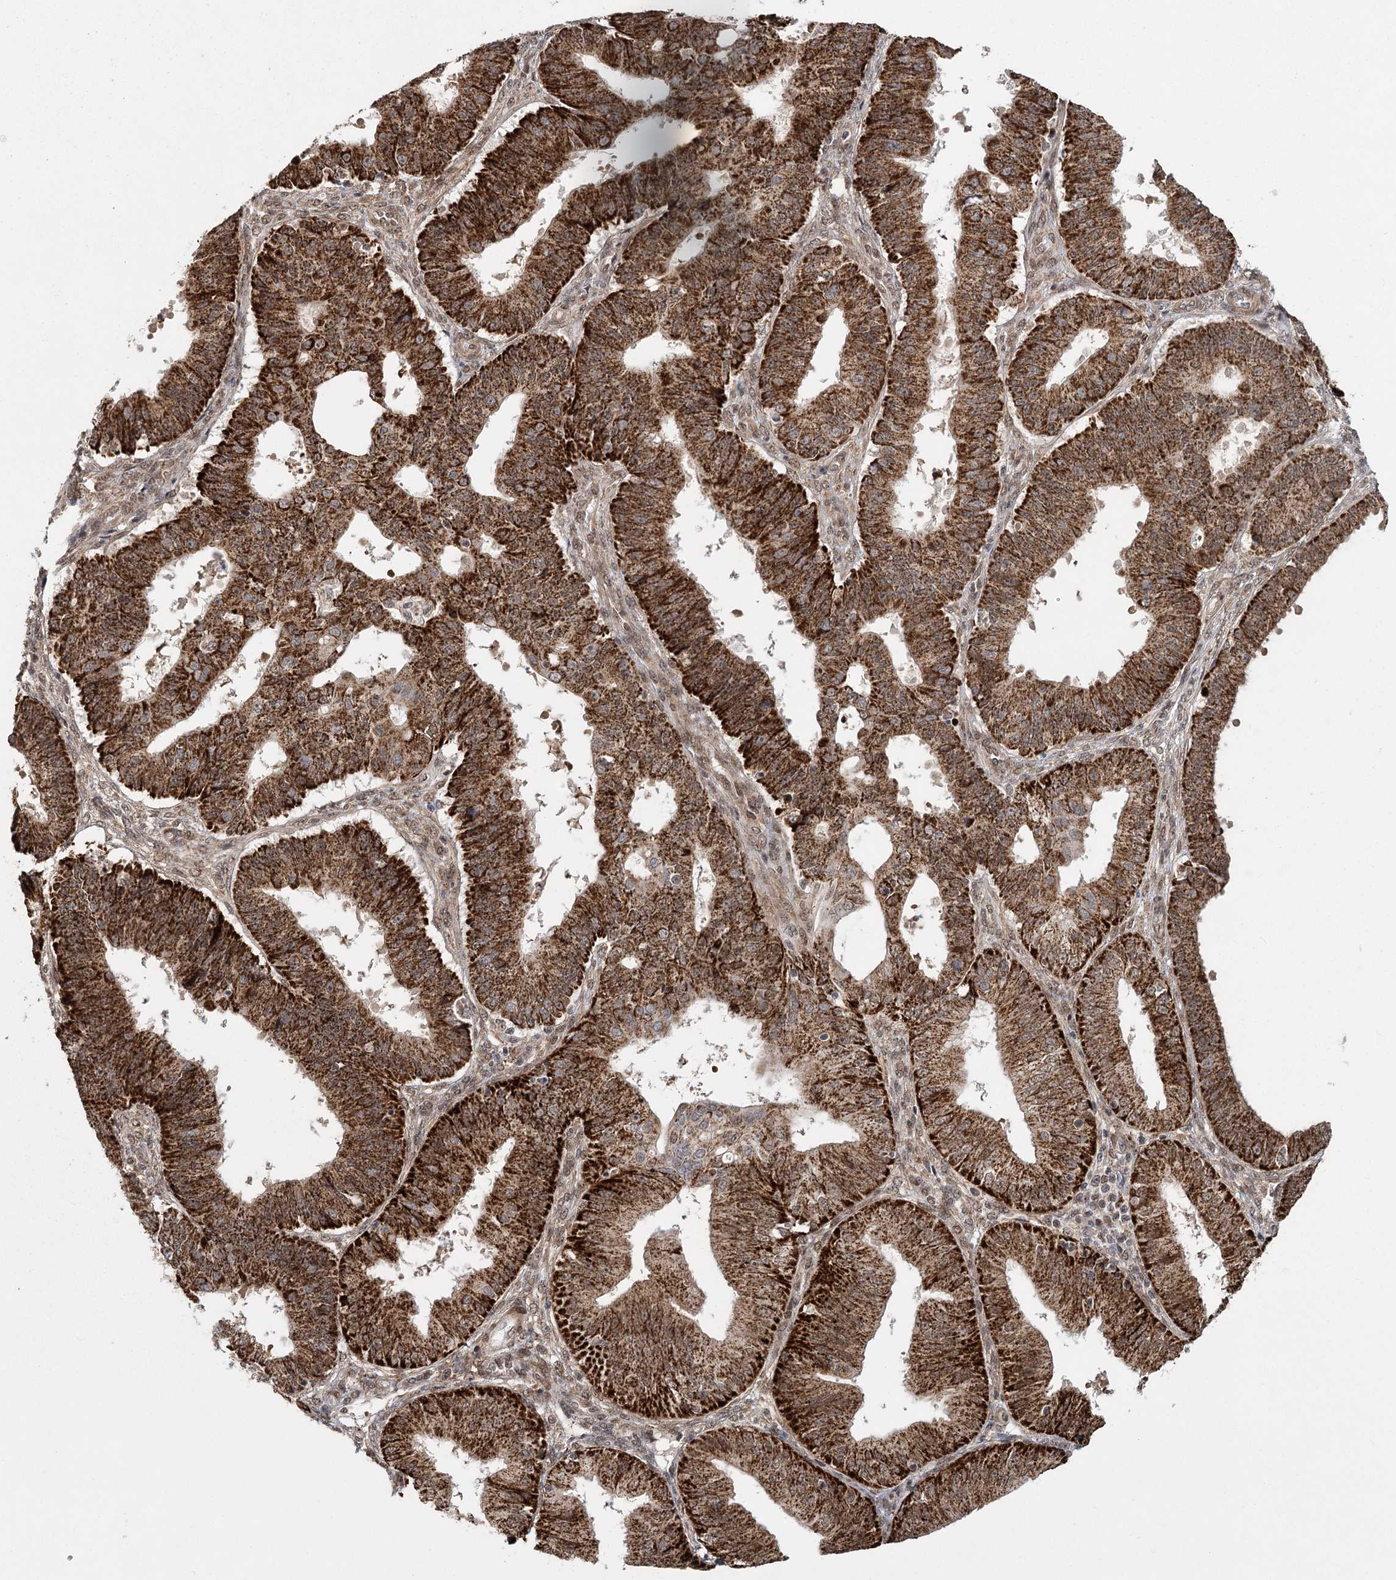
{"staining": {"intensity": "strong", "quantity": ">75%", "location": "cytoplasmic/membranous"}, "tissue": "ovarian cancer", "cell_type": "Tumor cells", "image_type": "cancer", "snomed": [{"axis": "morphology", "description": "Carcinoma, endometroid"}, {"axis": "topography", "description": "Appendix"}, {"axis": "topography", "description": "Ovary"}], "caption": "Endometroid carcinoma (ovarian) stained with a brown dye exhibits strong cytoplasmic/membranous positive staining in approximately >75% of tumor cells.", "gene": "ZCCHC24", "patient": {"sex": "female", "age": 42}}